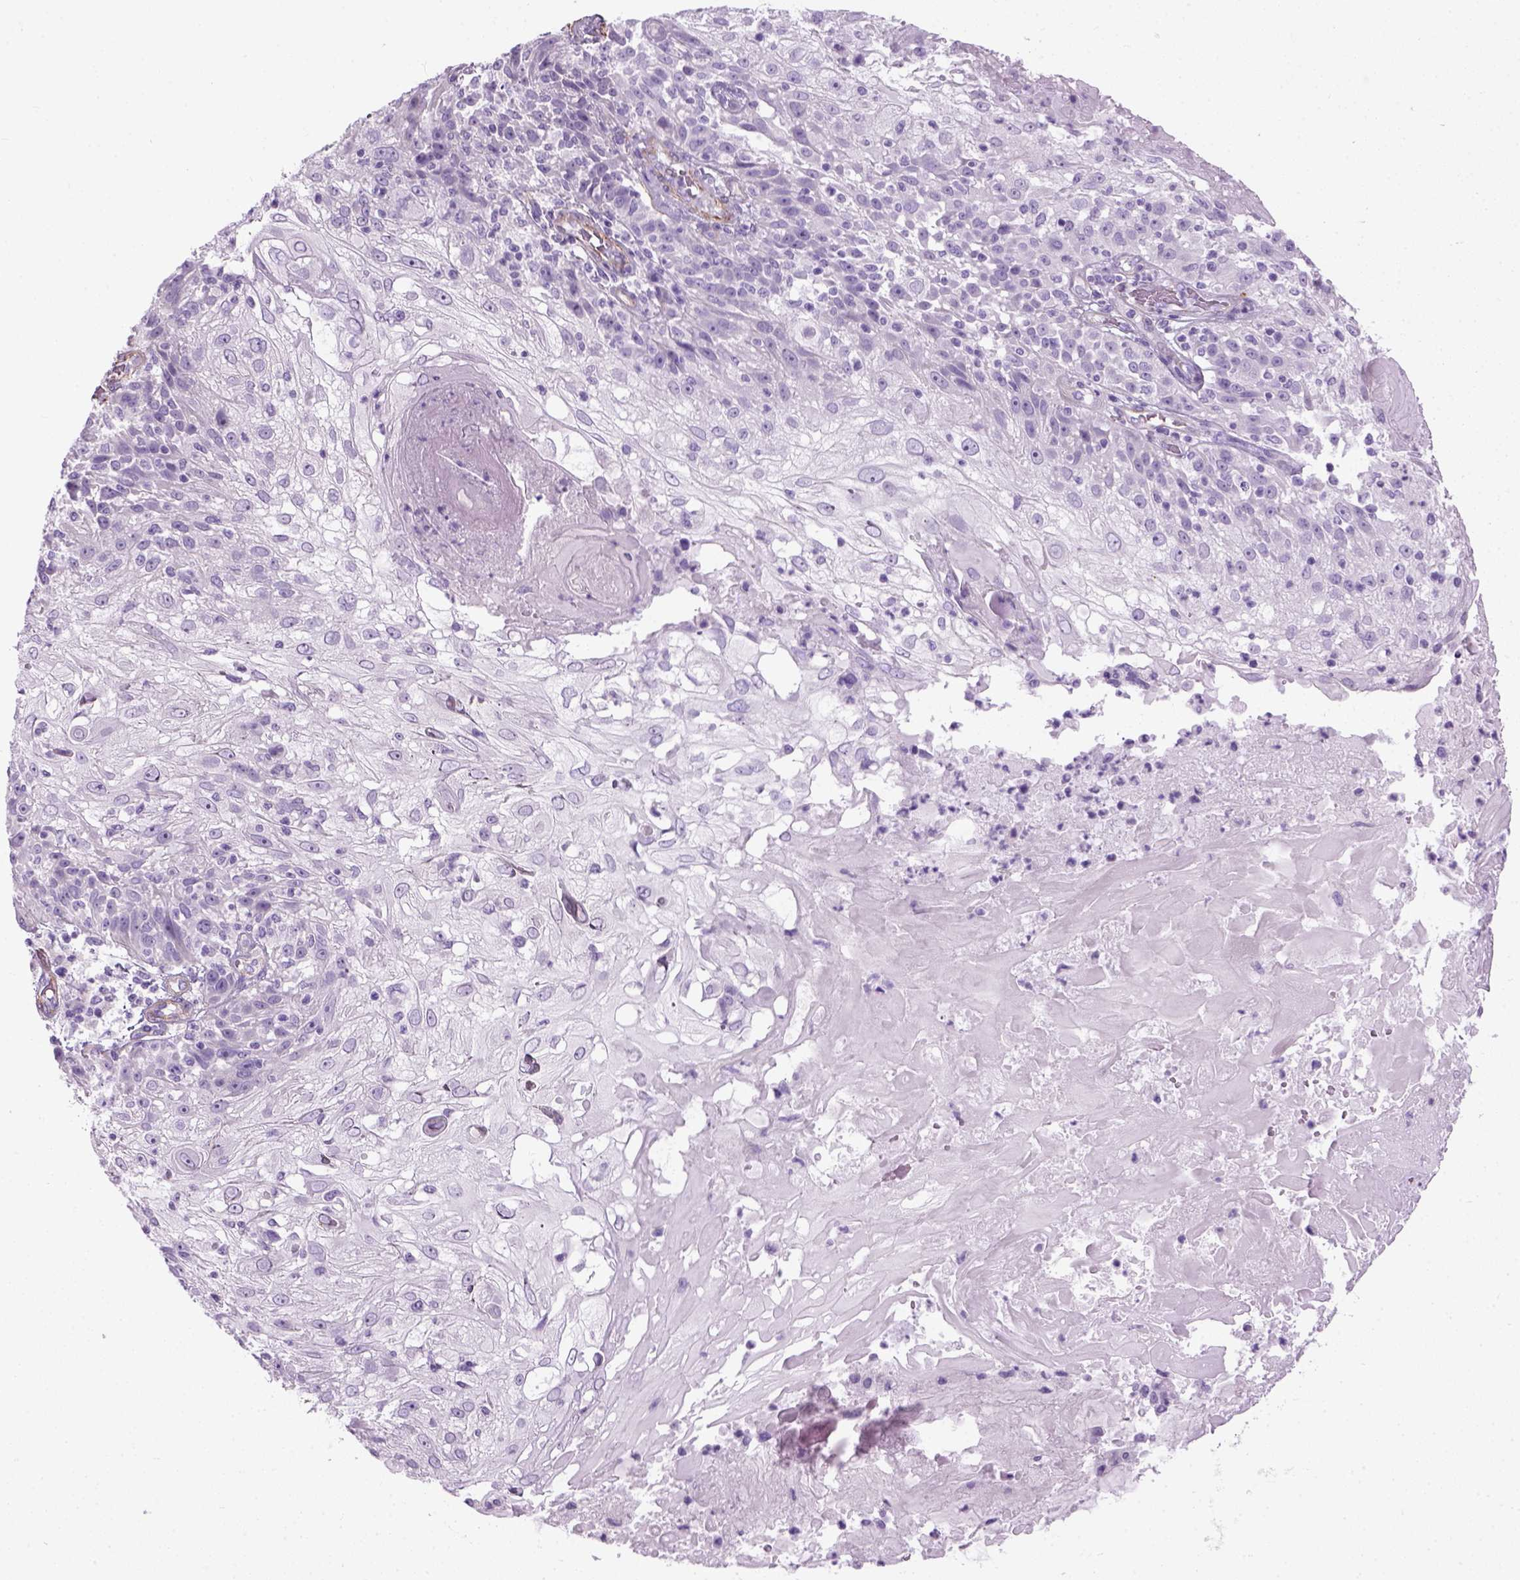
{"staining": {"intensity": "negative", "quantity": "none", "location": "none"}, "tissue": "skin cancer", "cell_type": "Tumor cells", "image_type": "cancer", "snomed": [{"axis": "morphology", "description": "Normal tissue, NOS"}, {"axis": "morphology", "description": "Squamous cell carcinoma, NOS"}, {"axis": "topography", "description": "Skin"}], "caption": "There is no significant expression in tumor cells of skin cancer (squamous cell carcinoma).", "gene": "FAM161A", "patient": {"sex": "female", "age": 83}}